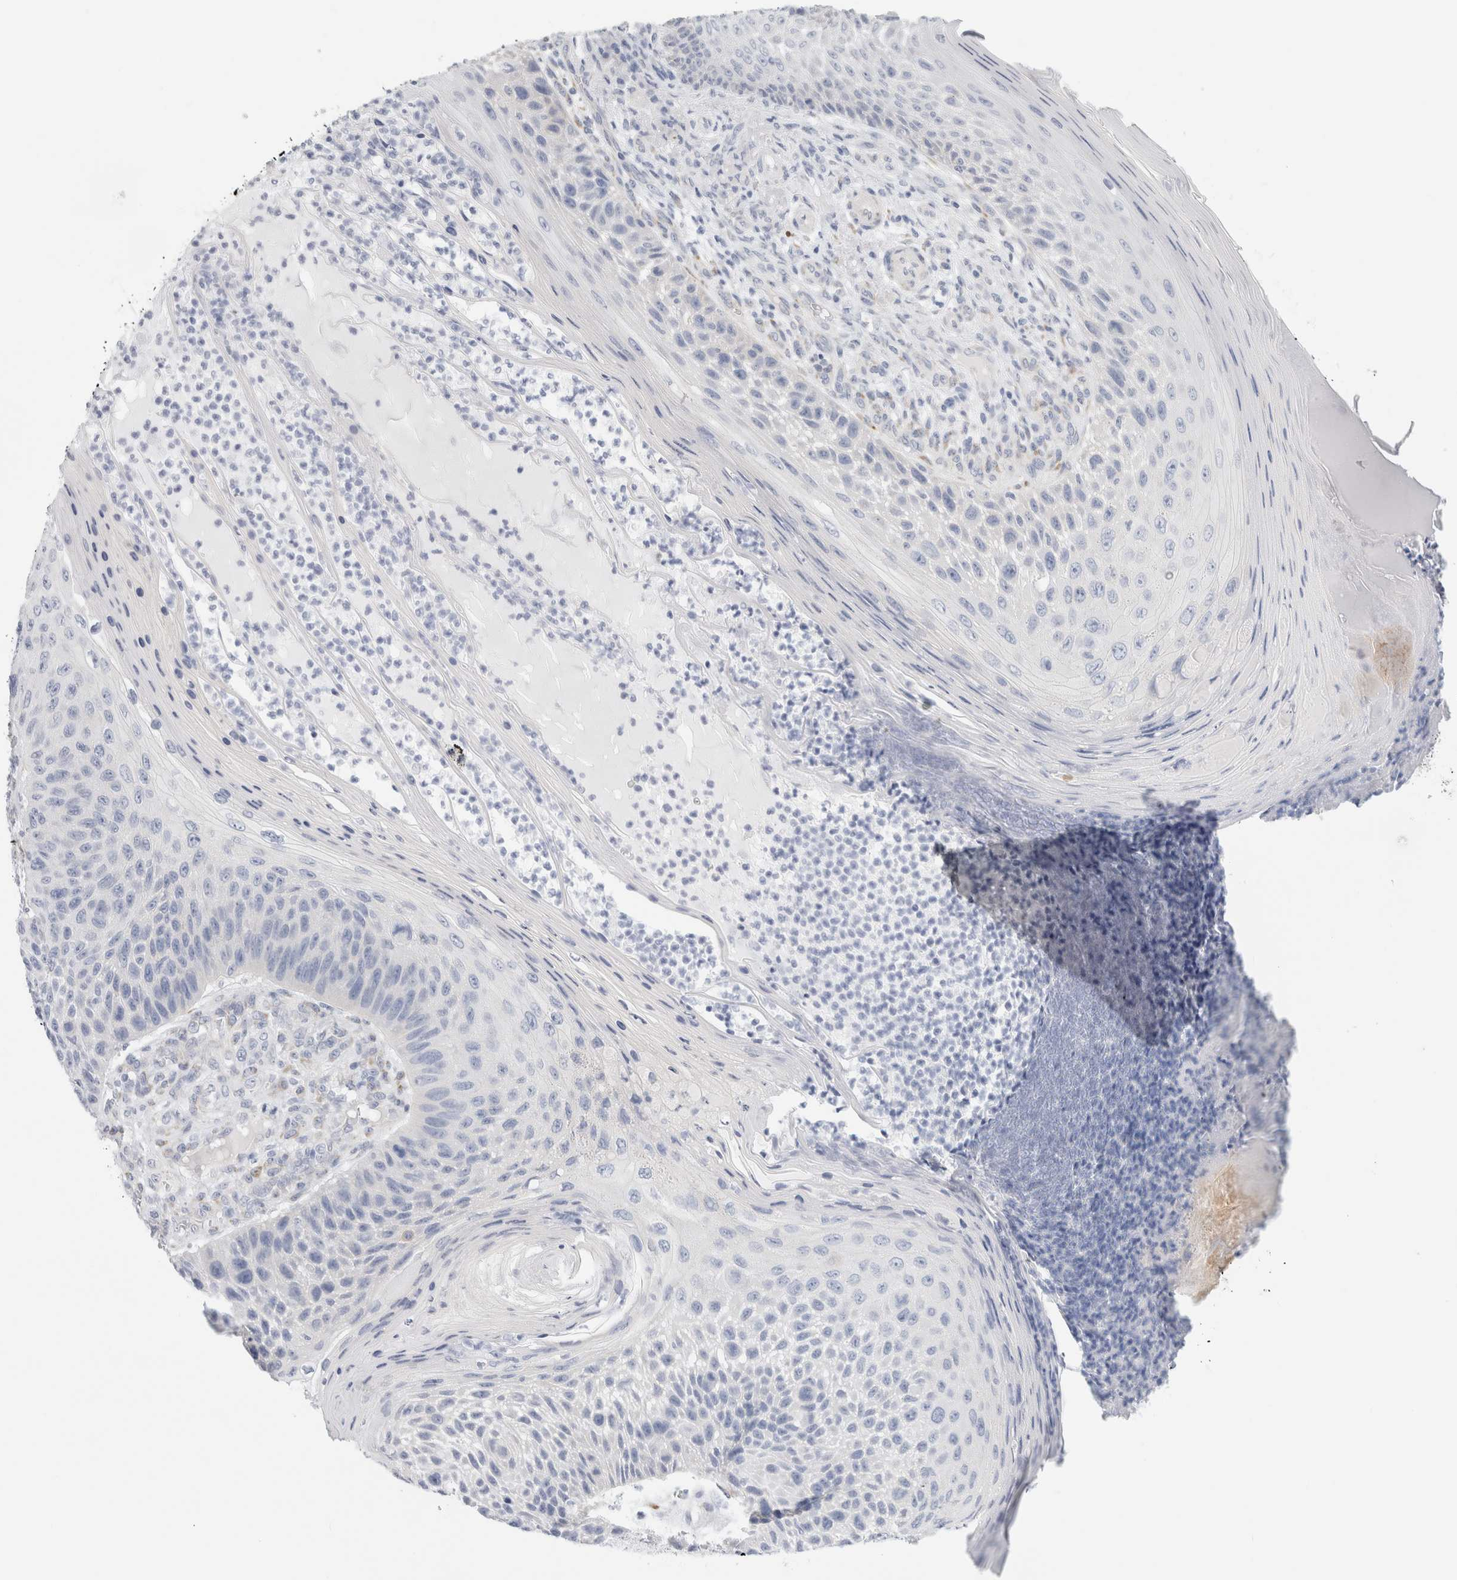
{"staining": {"intensity": "negative", "quantity": "none", "location": "none"}, "tissue": "skin cancer", "cell_type": "Tumor cells", "image_type": "cancer", "snomed": [{"axis": "morphology", "description": "Squamous cell carcinoma, NOS"}, {"axis": "topography", "description": "Skin"}], "caption": "High power microscopy histopathology image of an IHC image of skin squamous cell carcinoma, revealing no significant expression in tumor cells.", "gene": "RTN4", "patient": {"sex": "female", "age": 88}}